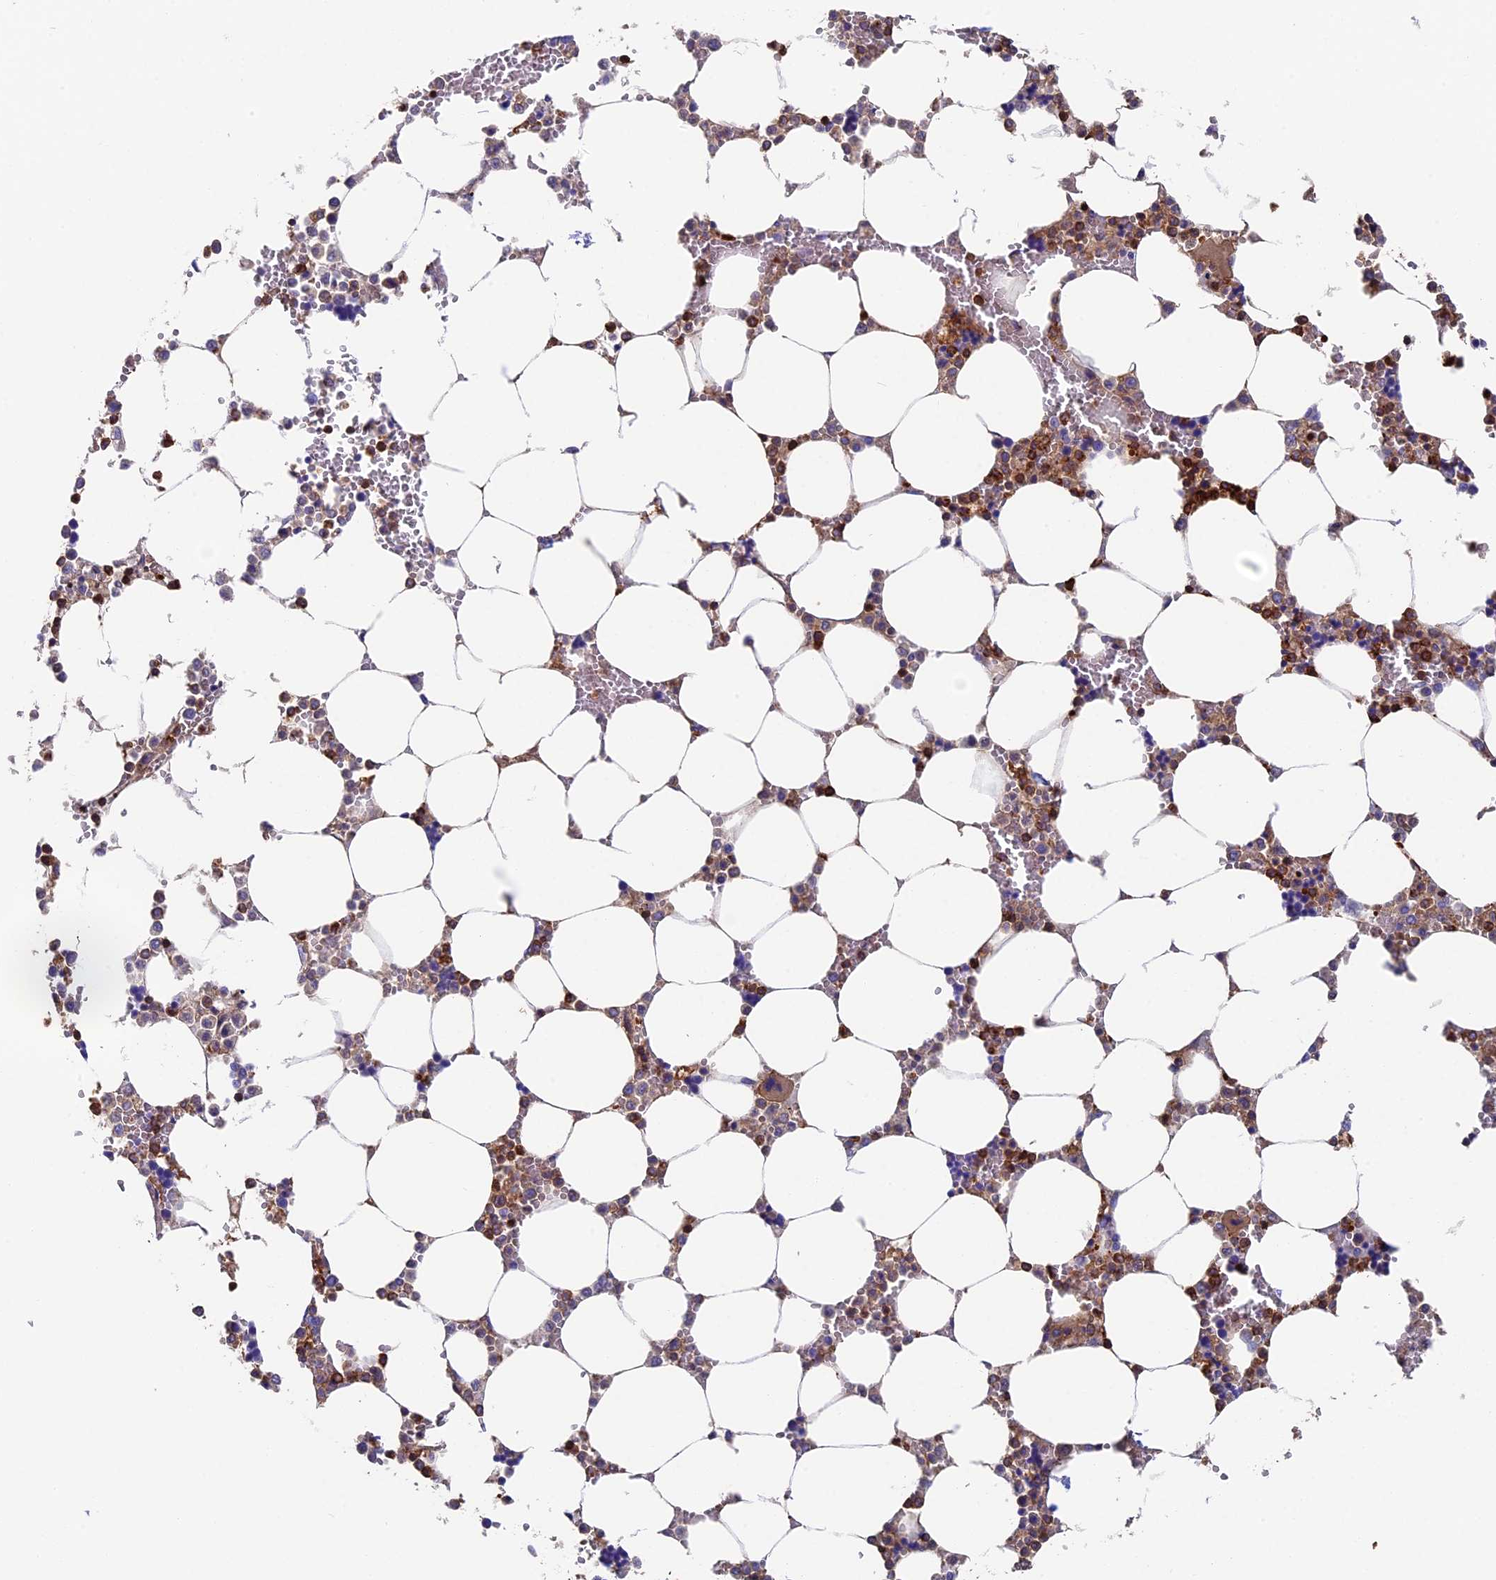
{"staining": {"intensity": "moderate", "quantity": "25%-75%", "location": "cytoplasmic/membranous"}, "tissue": "bone marrow", "cell_type": "Hematopoietic cells", "image_type": "normal", "snomed": [{"axis": "morphology", "description": "Normal tissue, NOS"}, {"axis": "topography", "description": "Bone marrow"}], "caption": "This micrograph exhibits immunohistochemistry staining of normal human bone marrow, with medium moderate cytoplasmic/membranous expression in about 25%-75% of hematopoietic cells.", "gene": "ADAT1", "patient": {"sex": "male", "age": 64}}